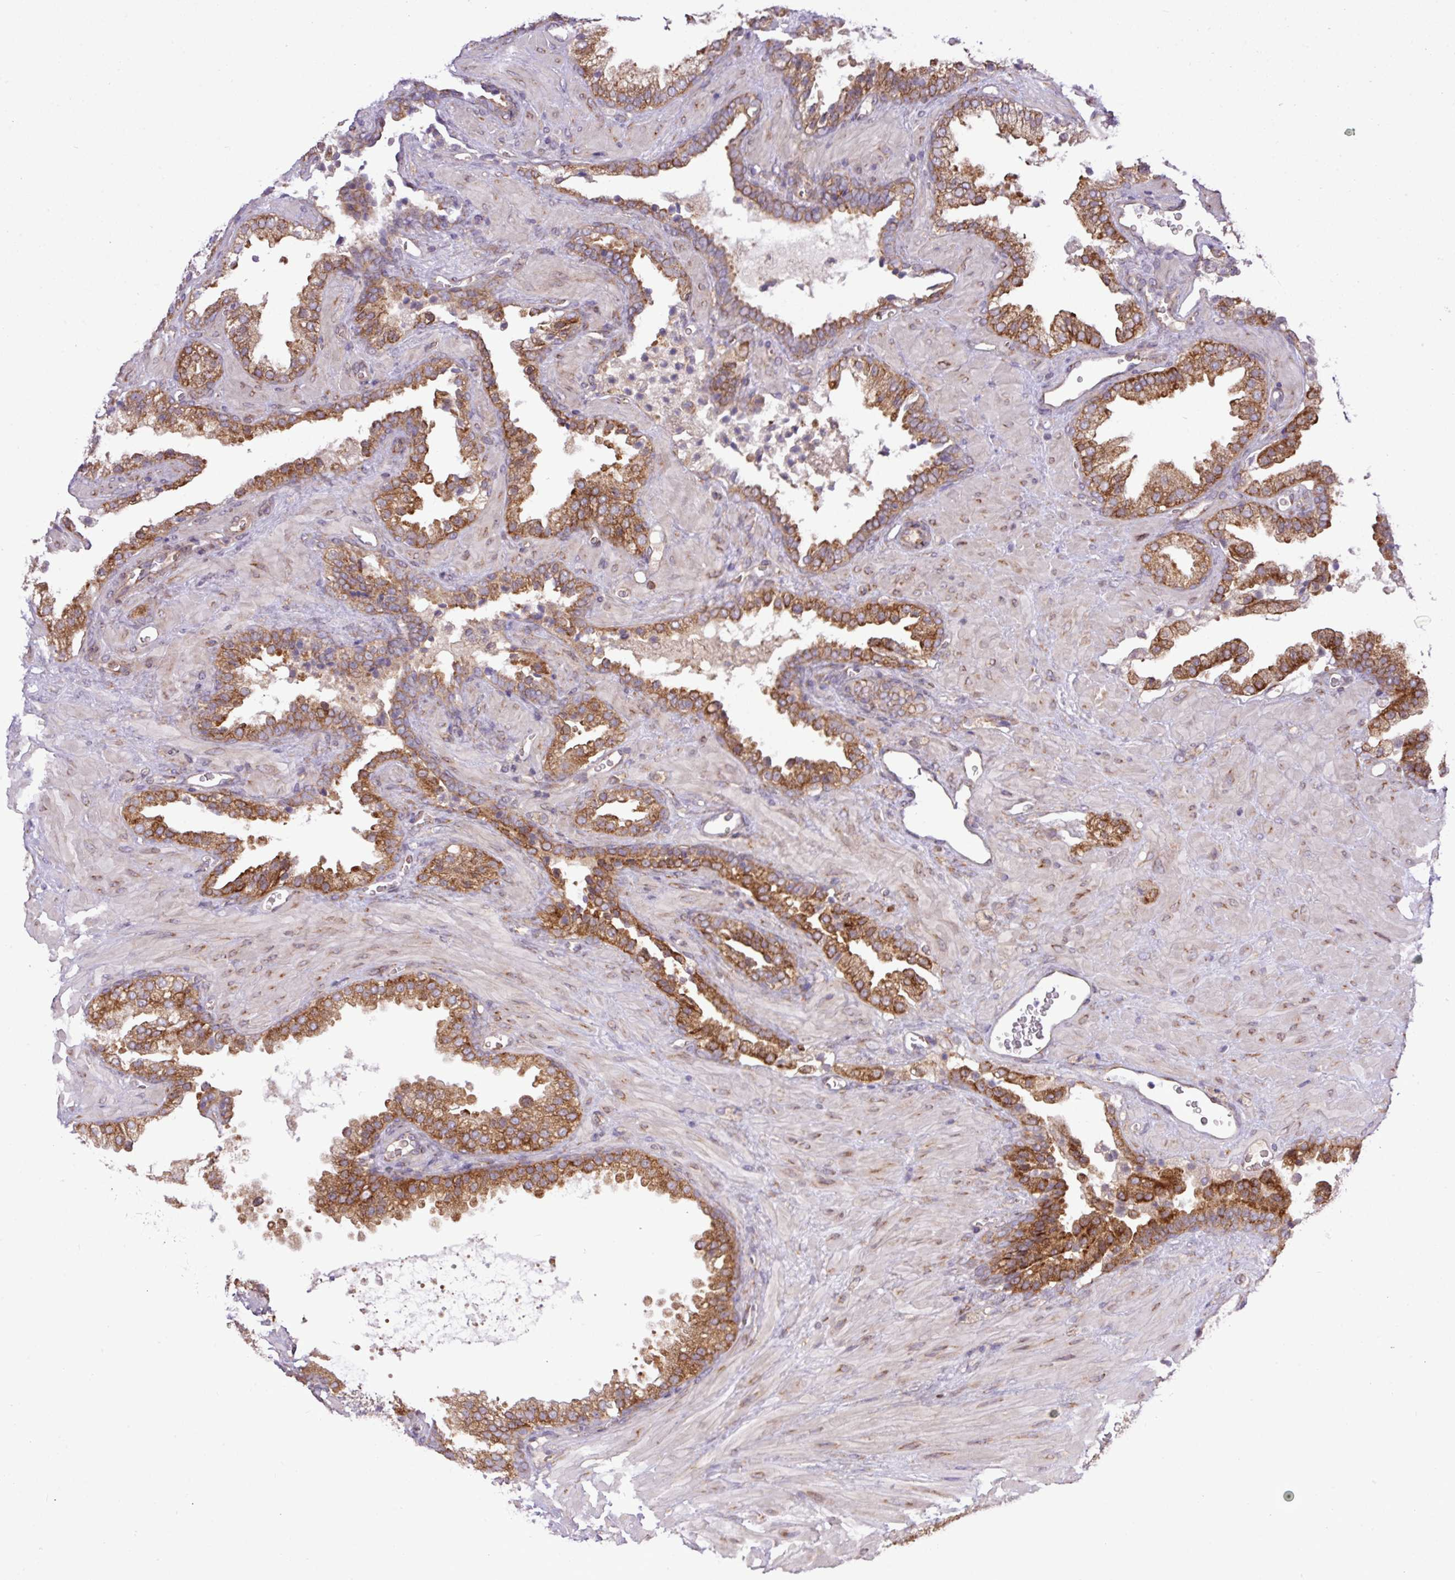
{"staining": {"intensity": "moderate", "quantity": ">75%", "location": "cytoplasmic/membranous"}, "tissue": "prostate cancer", "cell_type": "Tumor cells", "image_type": "cancer", "snomed": [{"axis": "morphology", "description": "Adenocarcinoma, Low grade"}, {"axis": "topography", "description": "Prostate"}], "caption": "Immunohistochemical staining of prostate adenocarcinoma (low-grade) exhibits medium levels of moderate cytoplasmic/membranous positivity in about >75% of tumor cells. Immunohistochemistry (ihc) stains the protein in brown and the nuclei are stained blue.", "gene": "FAM222B", "patient": {"sex": "male", "age": 62}}